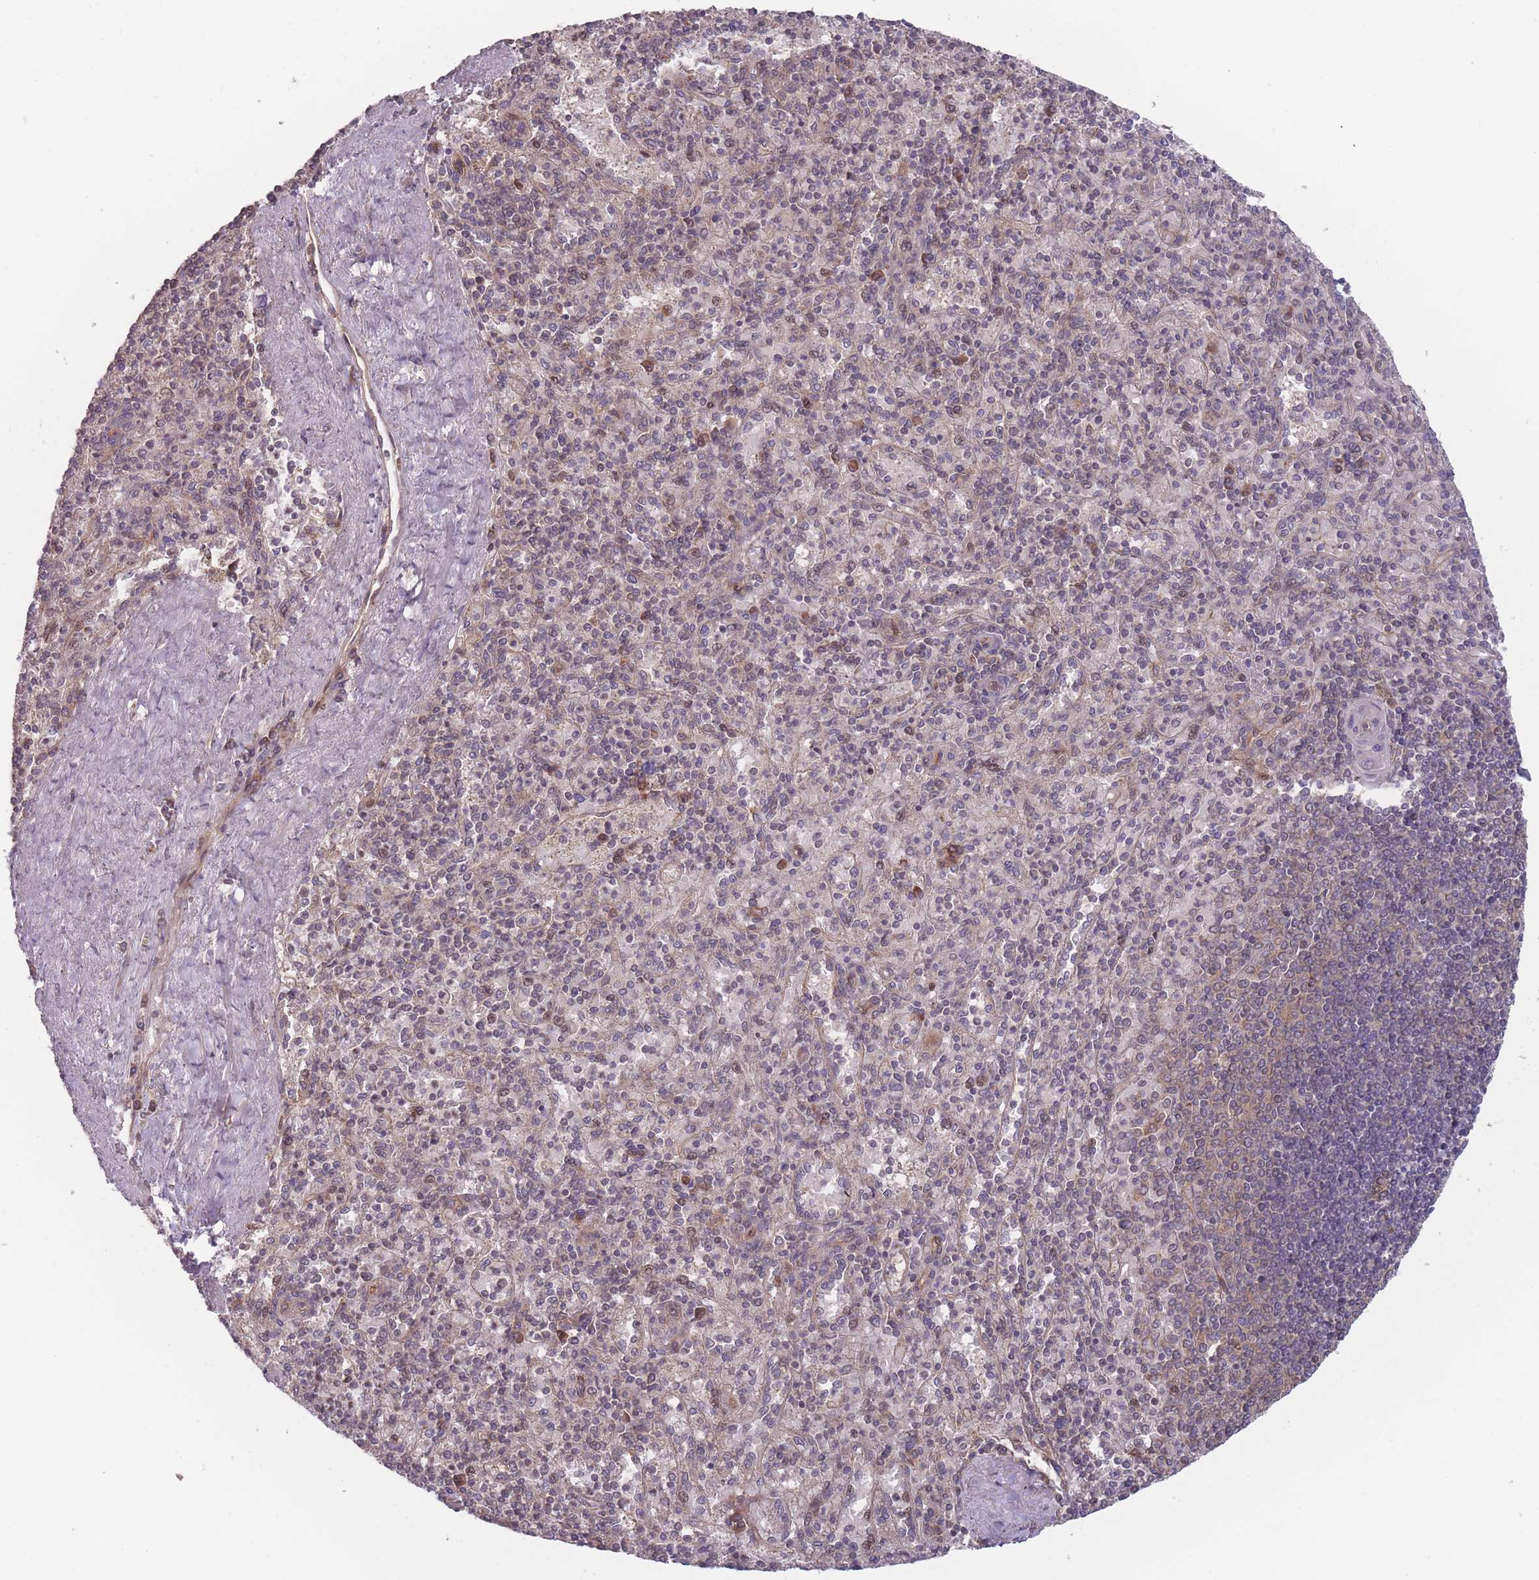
{"staining": {"intensity": "weak", "quantity": "25%-75%", "location": "cytoplasmic/membranous"}, "tissue": "spleen", "cell_type": "Cells in red pulp", "image_type": "normal", "snomed": [{"axis": "morphology", "description": "Normal tissue, NOS"}, {"axis": "topography", "description": "Spleen"}], "caption": "Immunohistochemistry histopathology image of normal spleen stained for a protein (brown), which displays low levels of weak cytoplasmic/membranous expression in approximately 25%-75% of cells in red pulp.", "gene": "RPS18", "patient": {"sex": "male", "age": 82}}